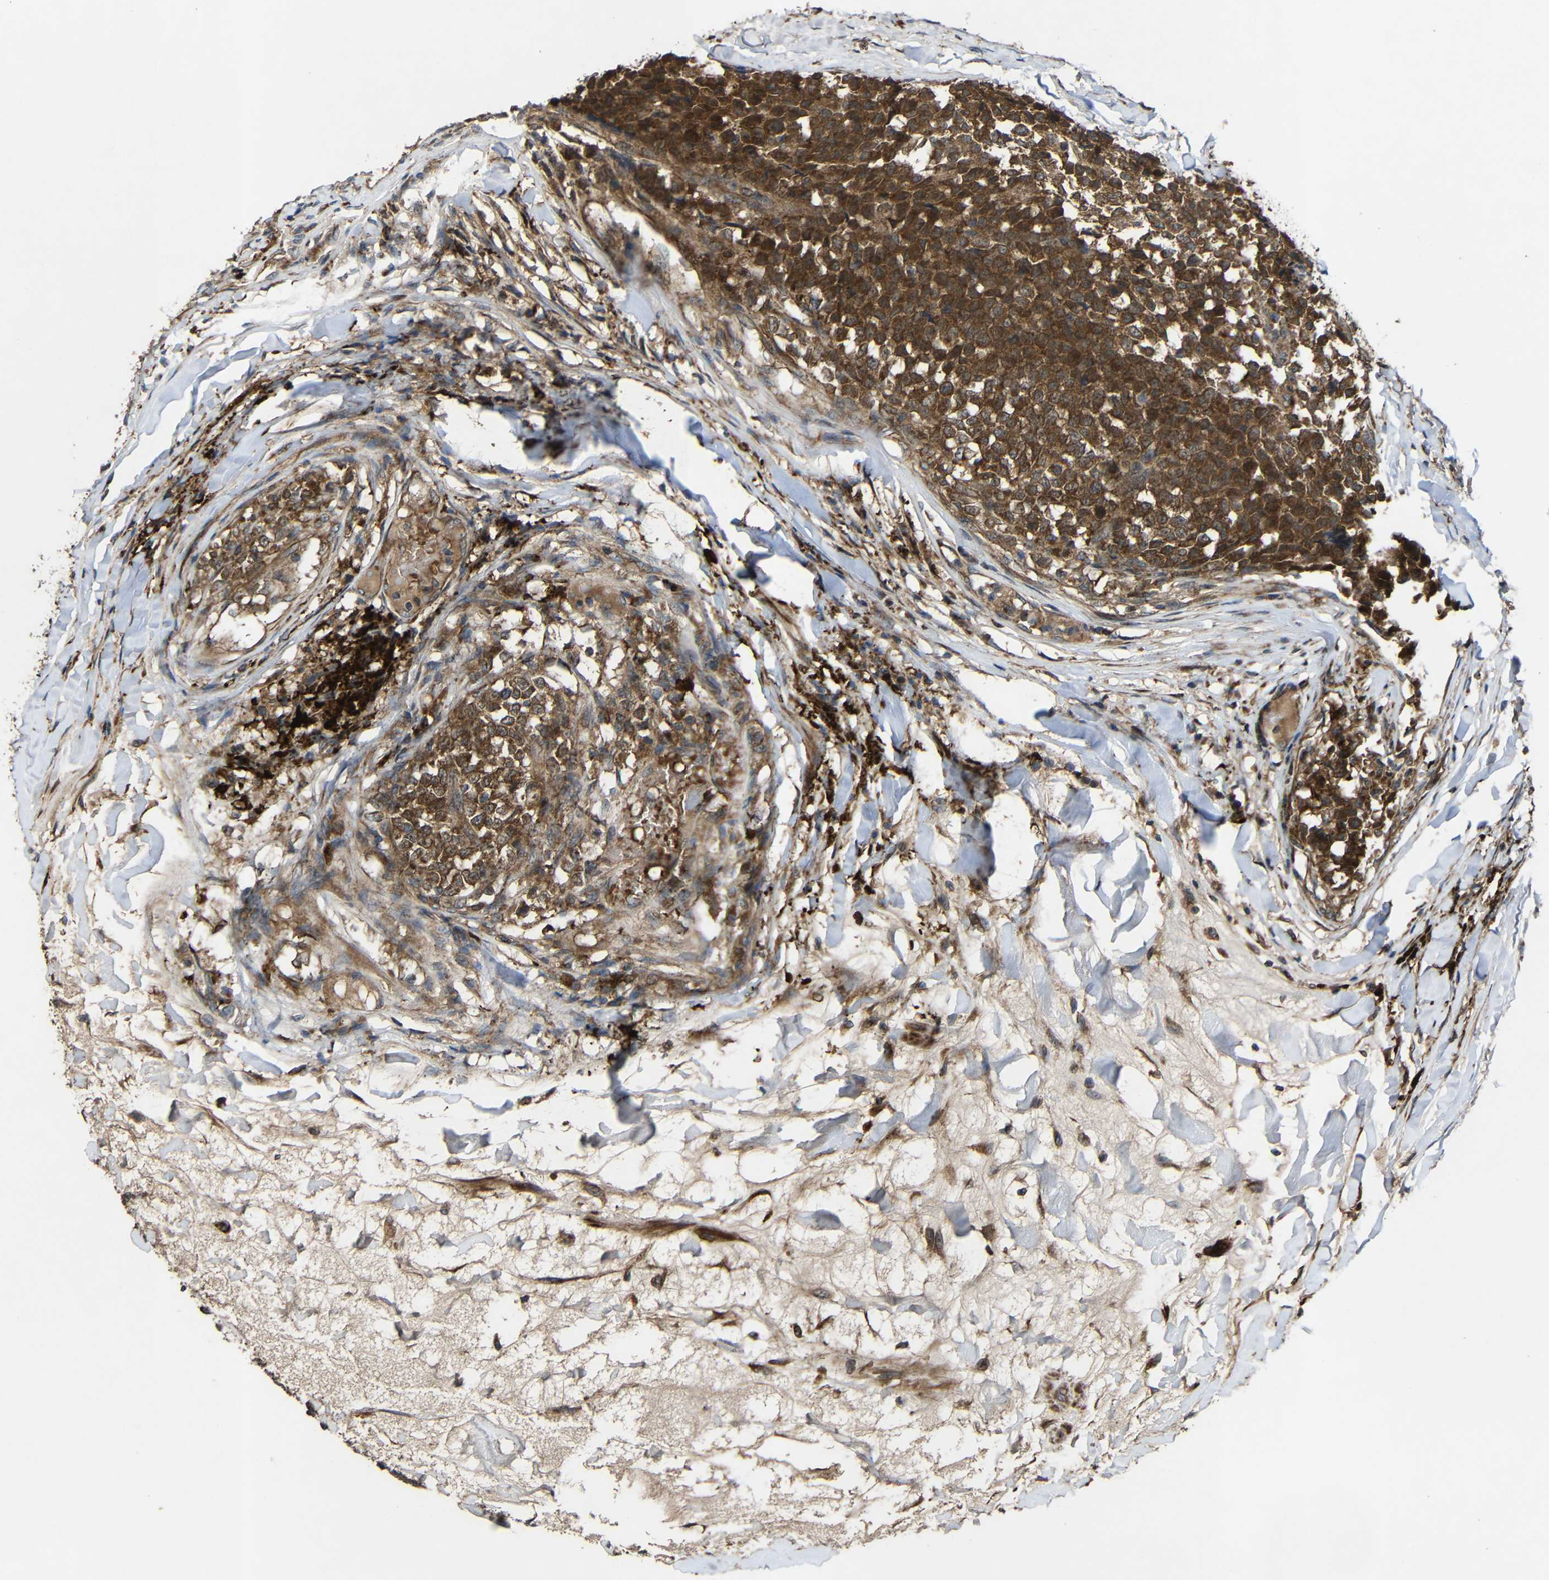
{"staining": {"intensity": "strong", "quantity": ">75%", "location": "cytoplasmic/membranous"}, "tissue": "testis cancer", "cell_type": "Tumor cells", "image_type": "cancer", "snomed": [{"axis": "morphology", "description": "Seminoma, NOS"}, {"axis": "topography", "description": "Testis"}], "caption": "Testis seminoma stained with a brown dye displays strong cytoplasmic/membranous positive staining in approximately >75% of tumor cells.", "gene": "C1GALT1", "patient": {"sex": "male", "age": 59}}